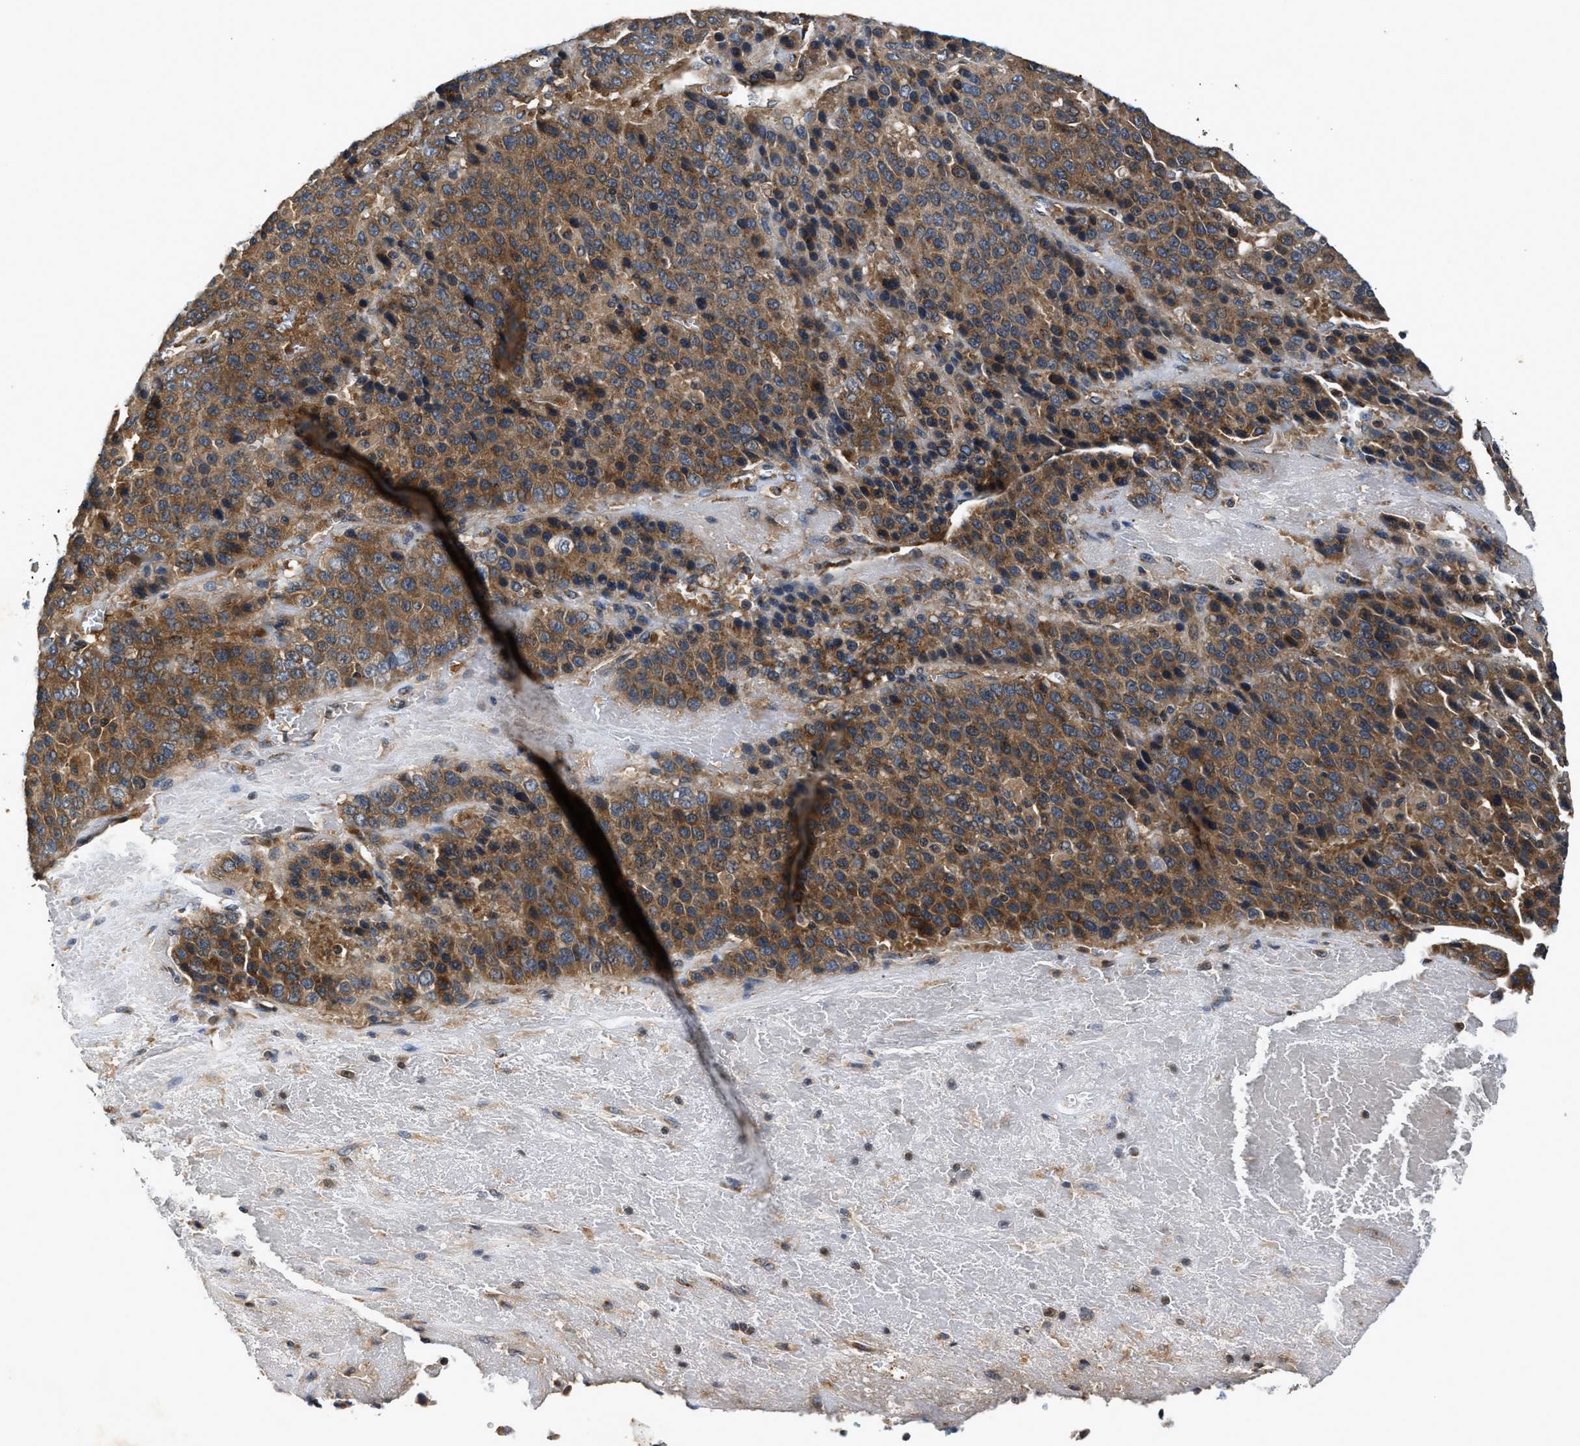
{"staining": {"intensity": "strong", "quantity": ">75%", "location": "cytoplasmic/membranous"}, "tissue": "liver cancer", "cell_type": "Tumor cells", "image_type": "cancer", "snomed": [{"axis": "morphology", "description": "Carcinoma, Hepatocellular, NOS"}, {"axis": "topography", "description": "Liver"}], "caption": "IHC (DAB (3,3'-diaminobenzidine)) staining of hepatocellular carcinoma (liver) displays strong cytoplasmic/membranous protein staining in approximately >75% of tumor cells.", "gene": "CHUK", "patient": {"sex": "female", "age": 53}}